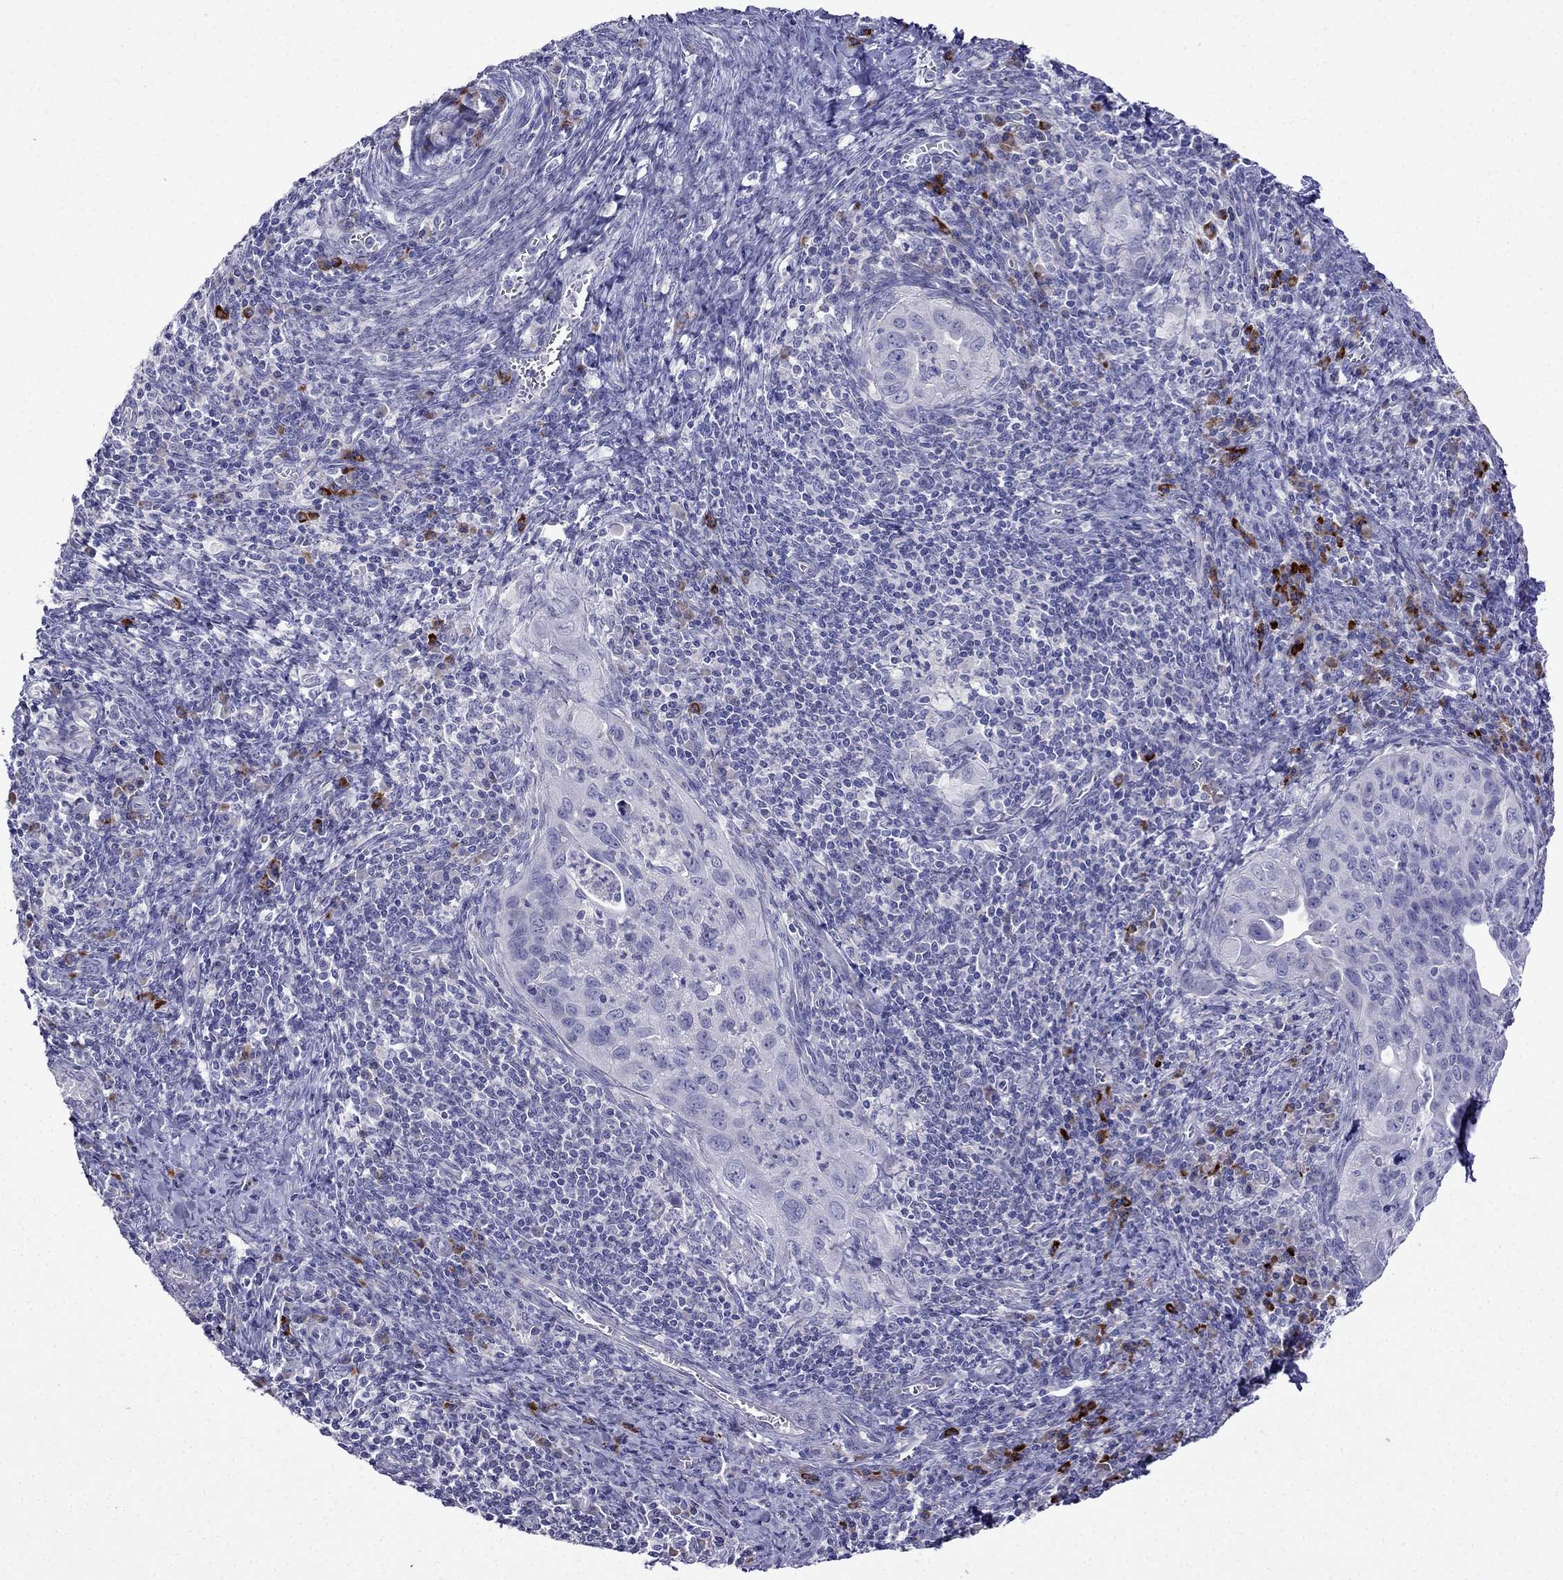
{"staining": {"intensity": "negative", "quantity": "none", "location": "none"}, "tissue": "cervical cancer", "cell_type": "Tumor cells", "image_type": "cancer", "snomed": [{"axis": "morphology", "description": "Squamous cell carcinoma, NOS"}, {"axis": "topography", "description": "Cervix"}], "caption": "Tumor cells show no significant protein expression in cervical cancer.", "gene": "PATE1", "patient": {"sex": "female", "age": 26}}